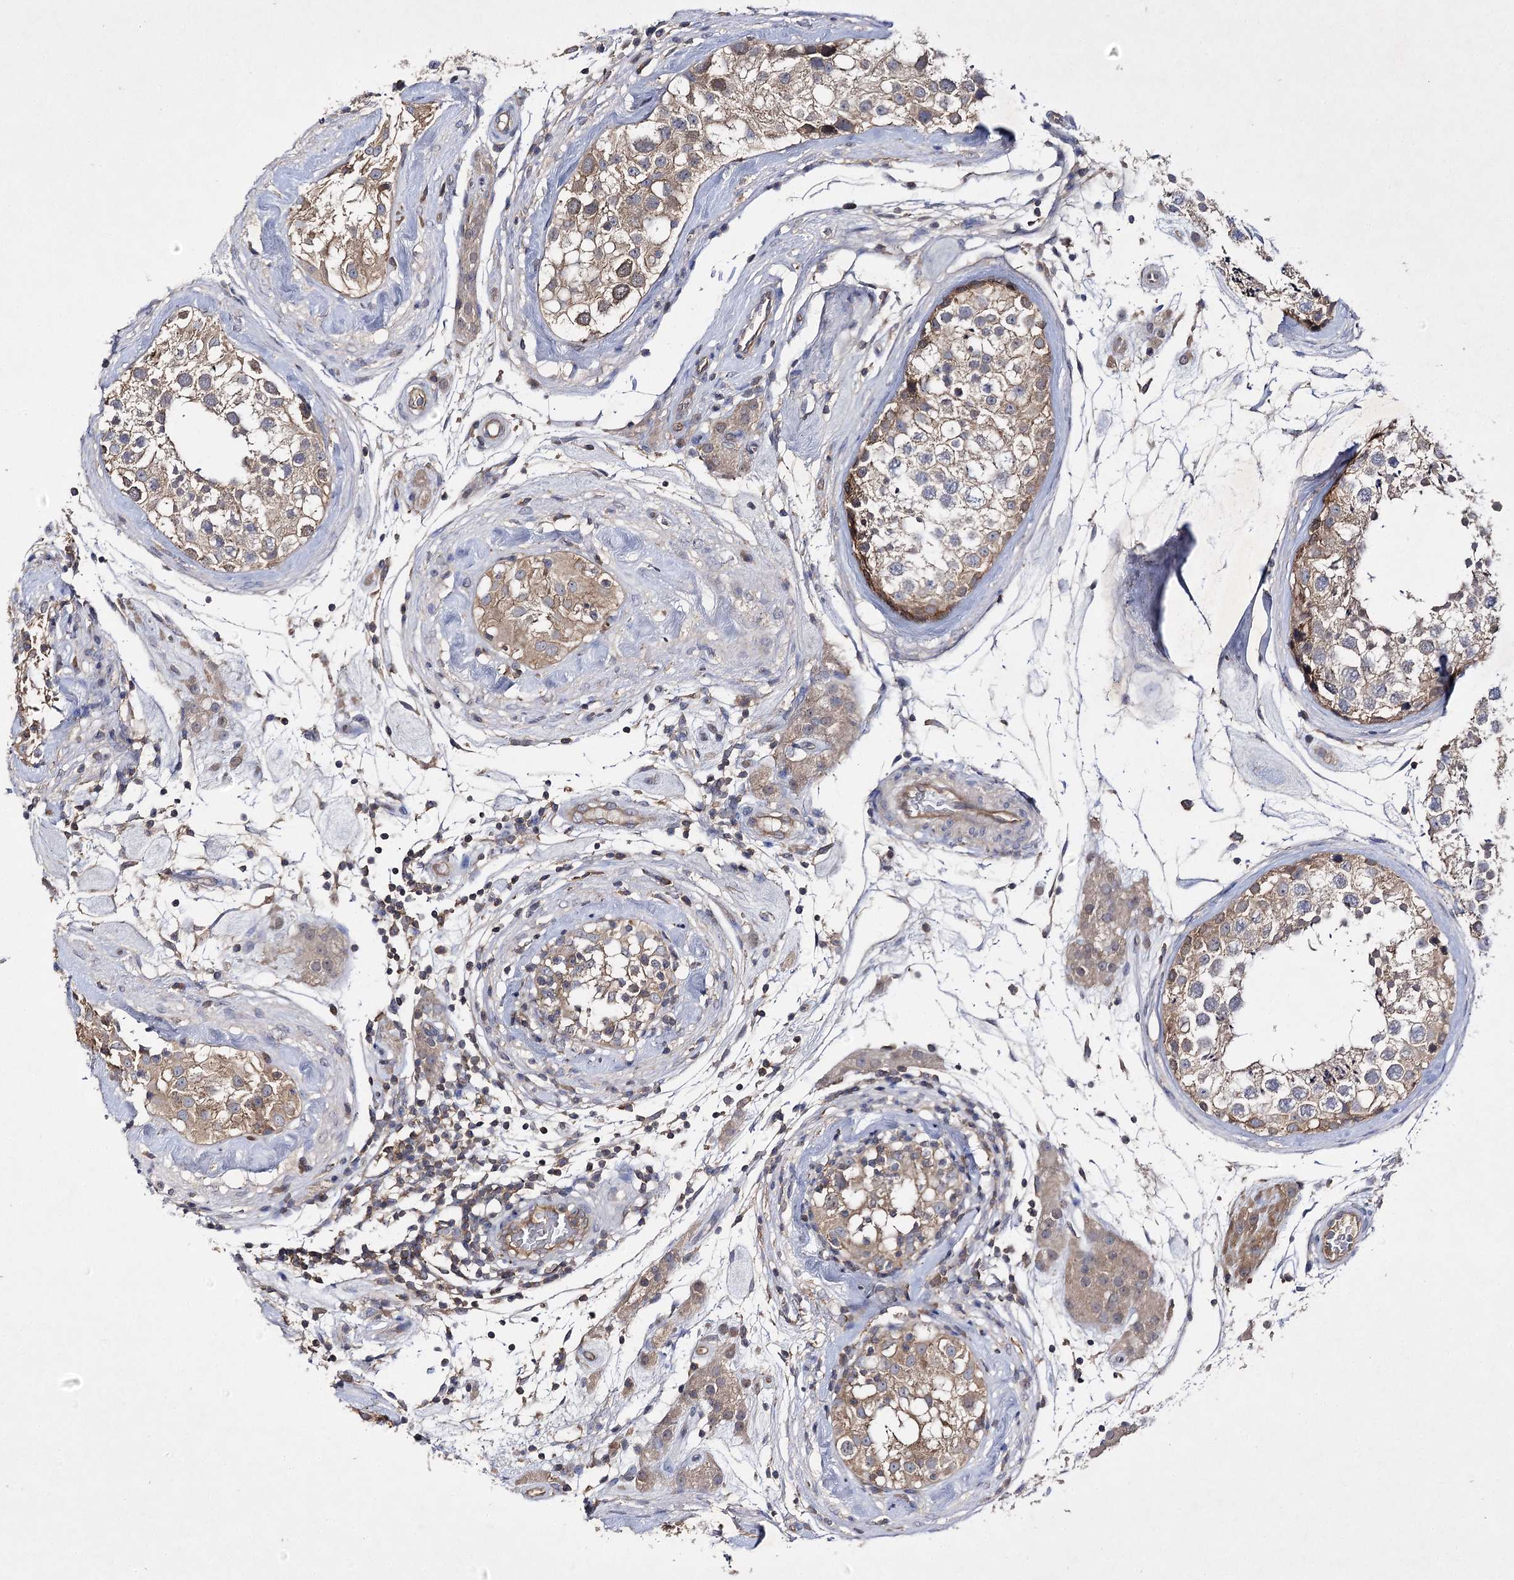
{"staining": {"intensity": "moderate", "quantity": "25%-75%", "location": "cytoplasmic/membranous"}, "tissue": "testis", "cell_type": "Cells in seminiferous ducts", "image_type": "normal", "snomed": [{"axis": "morphology", "description": "Normal tissue, NOS"}, {"axis": "topography", "description": "Testis"}], "caption": "IHC (DAB (3,3'-diaminobenzidine)) staining of unremarkable human testis displays moderate cytoplasmic/membranous protein positivity in about 25%-75% of cells in seminiferous ducts. (brown staining indicates protein expression, while blue staining denotes nuclei).", "gene": "BCR", "patient": {"sex": "male", "age": 46}}